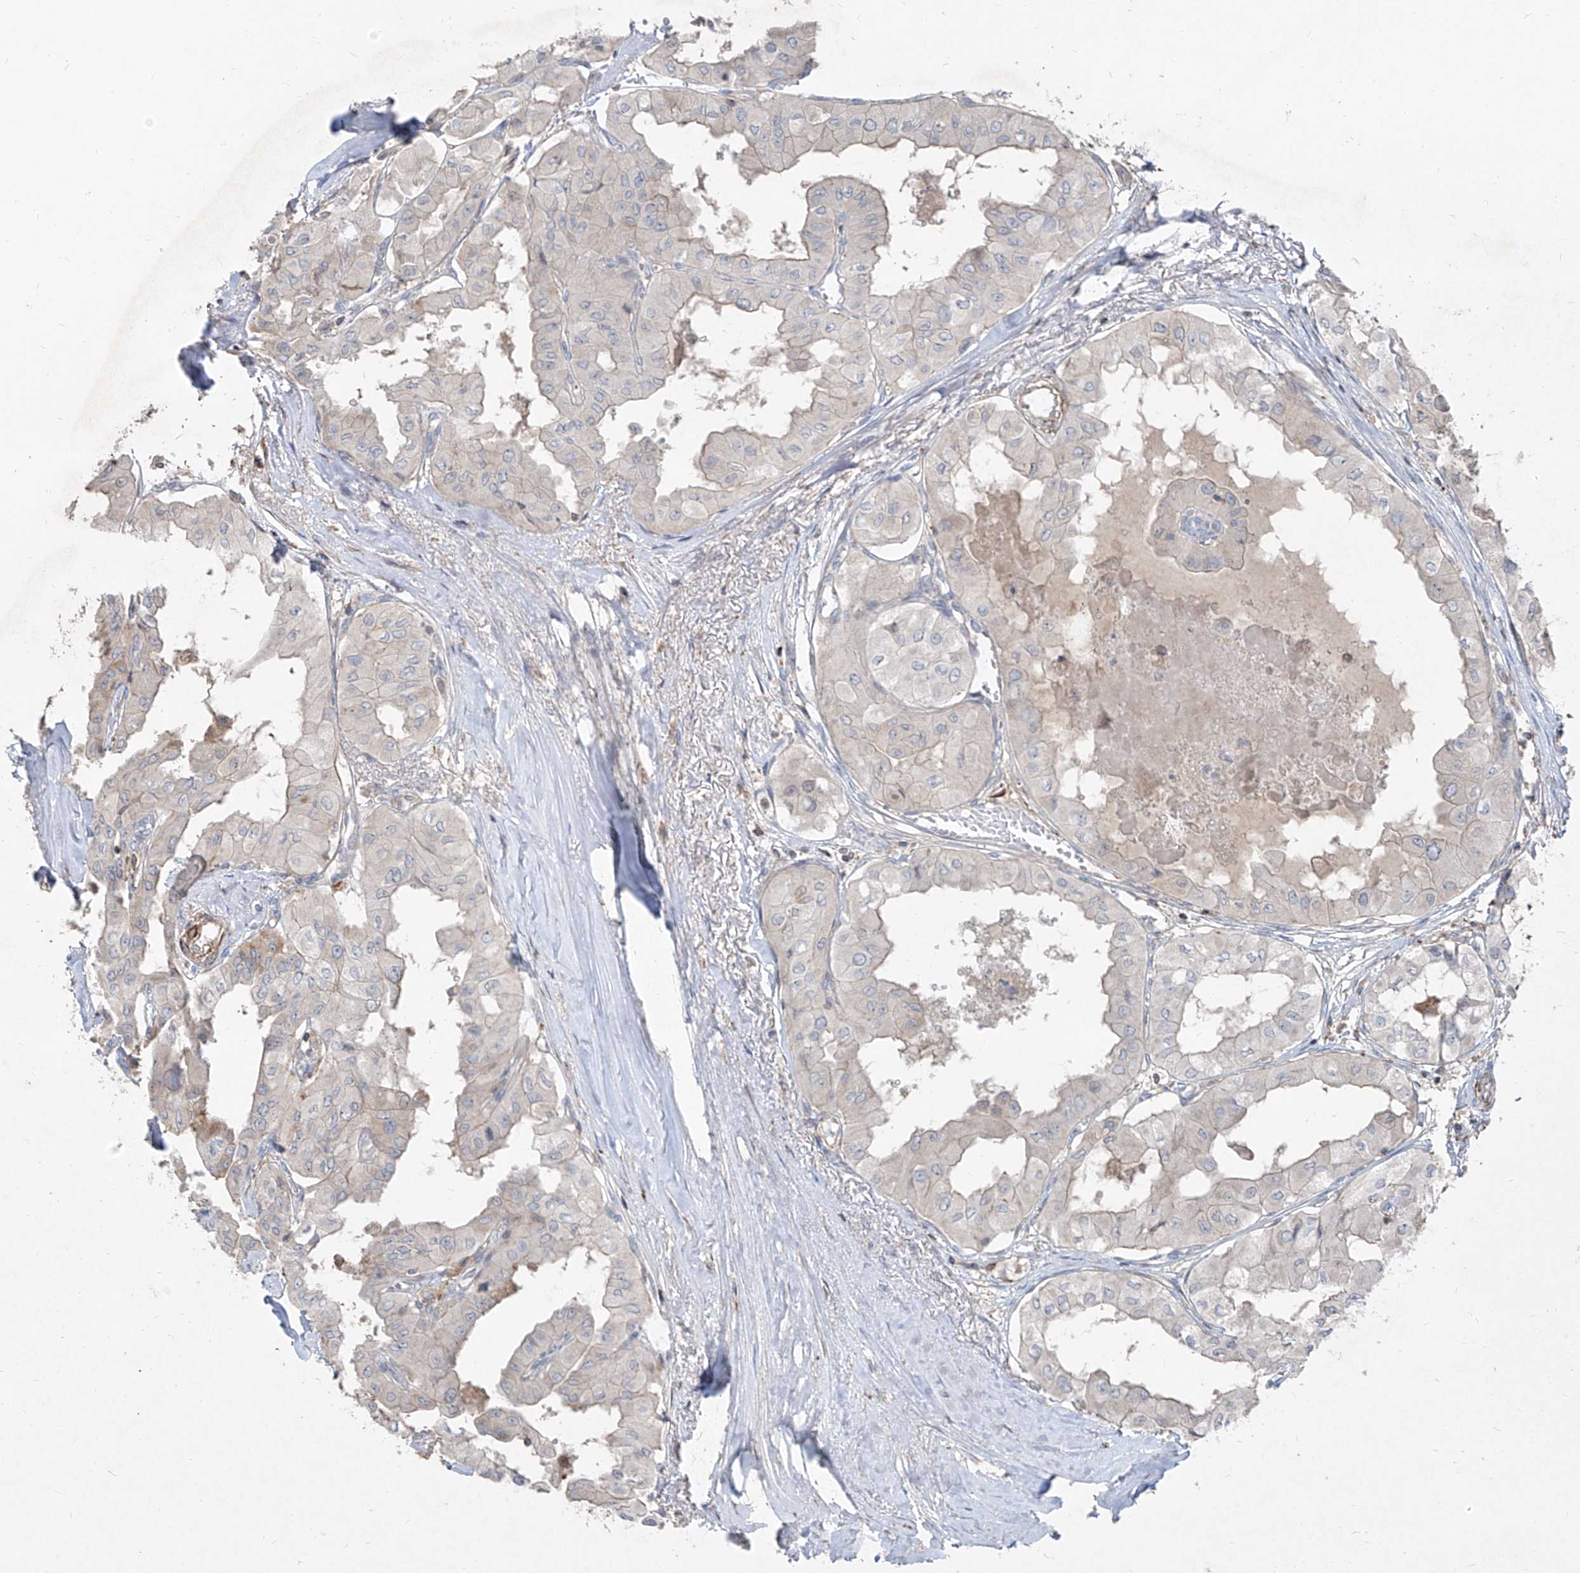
{"staining": {"intensity": "negative", "quantity": "none", "location": "none"}, "tissue": "thyroid cancer", "cell_type": "Tumor cells", "image_type": "cancer", "snomed": [{"axis": "morphology", "description": "Papillary adenocarcinoma, NOS"}, {"axis": "topography", "description": "Thyroid gland"}], "caption": "Tumor cells show no significant protein expression in papillary adenocarcinoma (thyroid).", "gene": "UFD1", "patient": {"sex": "female", "age": 59}}